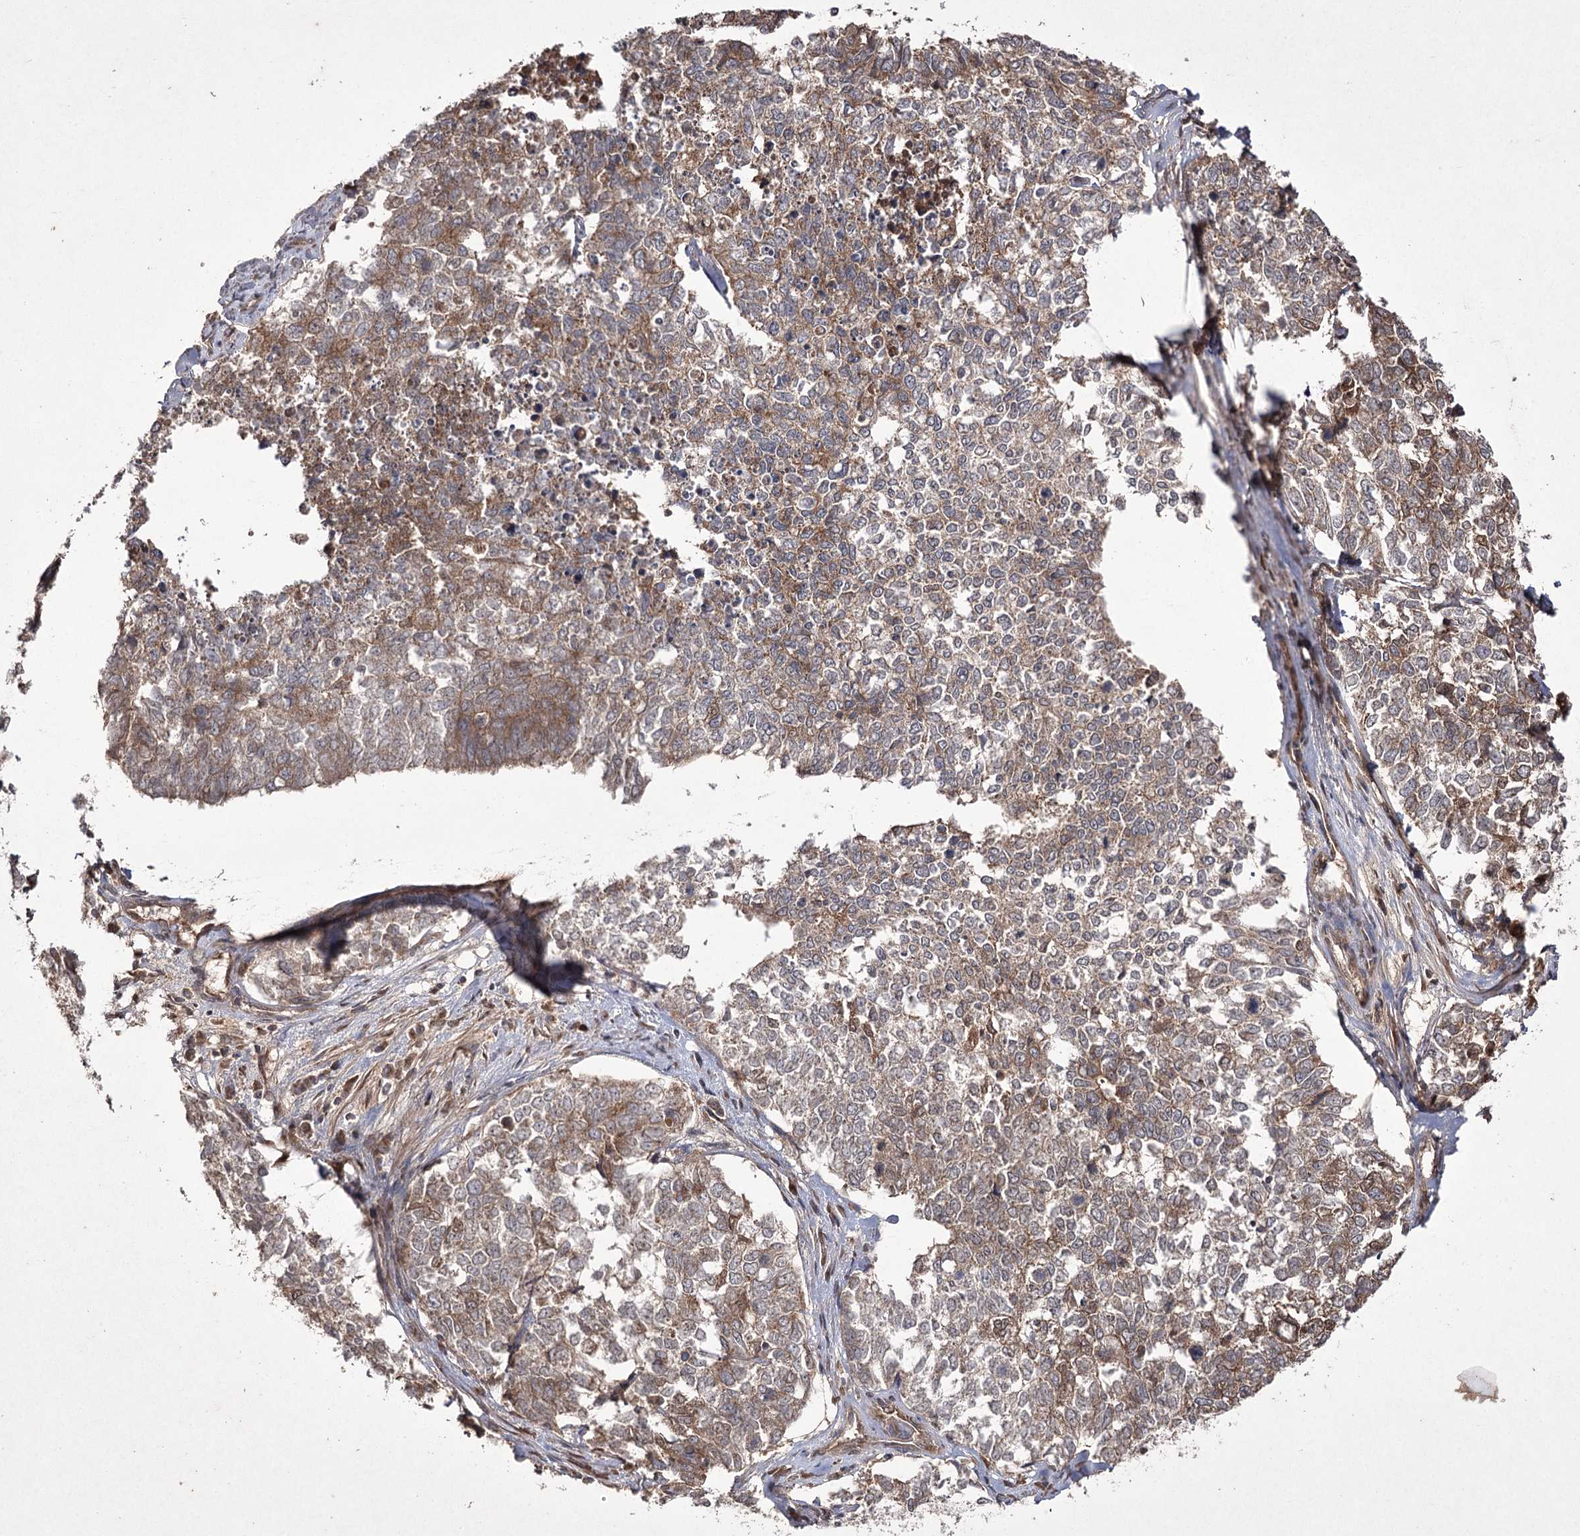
{"staining": {"intensity": "moderate", "quantity": "25%-75%", "location": "cytoplasmic/membranous"}, "tissue": "cervical cancer", "cell_type": "Tumor cells", "image_type": "cancer", "snomed": [{"axis": "morphology", "description": "Squamous cell carcinoma, NOS"}, {"axis": "topography", "description": "Cervix"}], "caption": "Immunohistochemistry (IHC) (DAB (3,3'-diaminobenzidine)) staining of cervical cancer reveals moderate cytoplasmic/membranous protein staining in approximately 25%-75% of tumor cells.", "gene": "FANCL", "patient": {"sex": "female", "age": 63}}